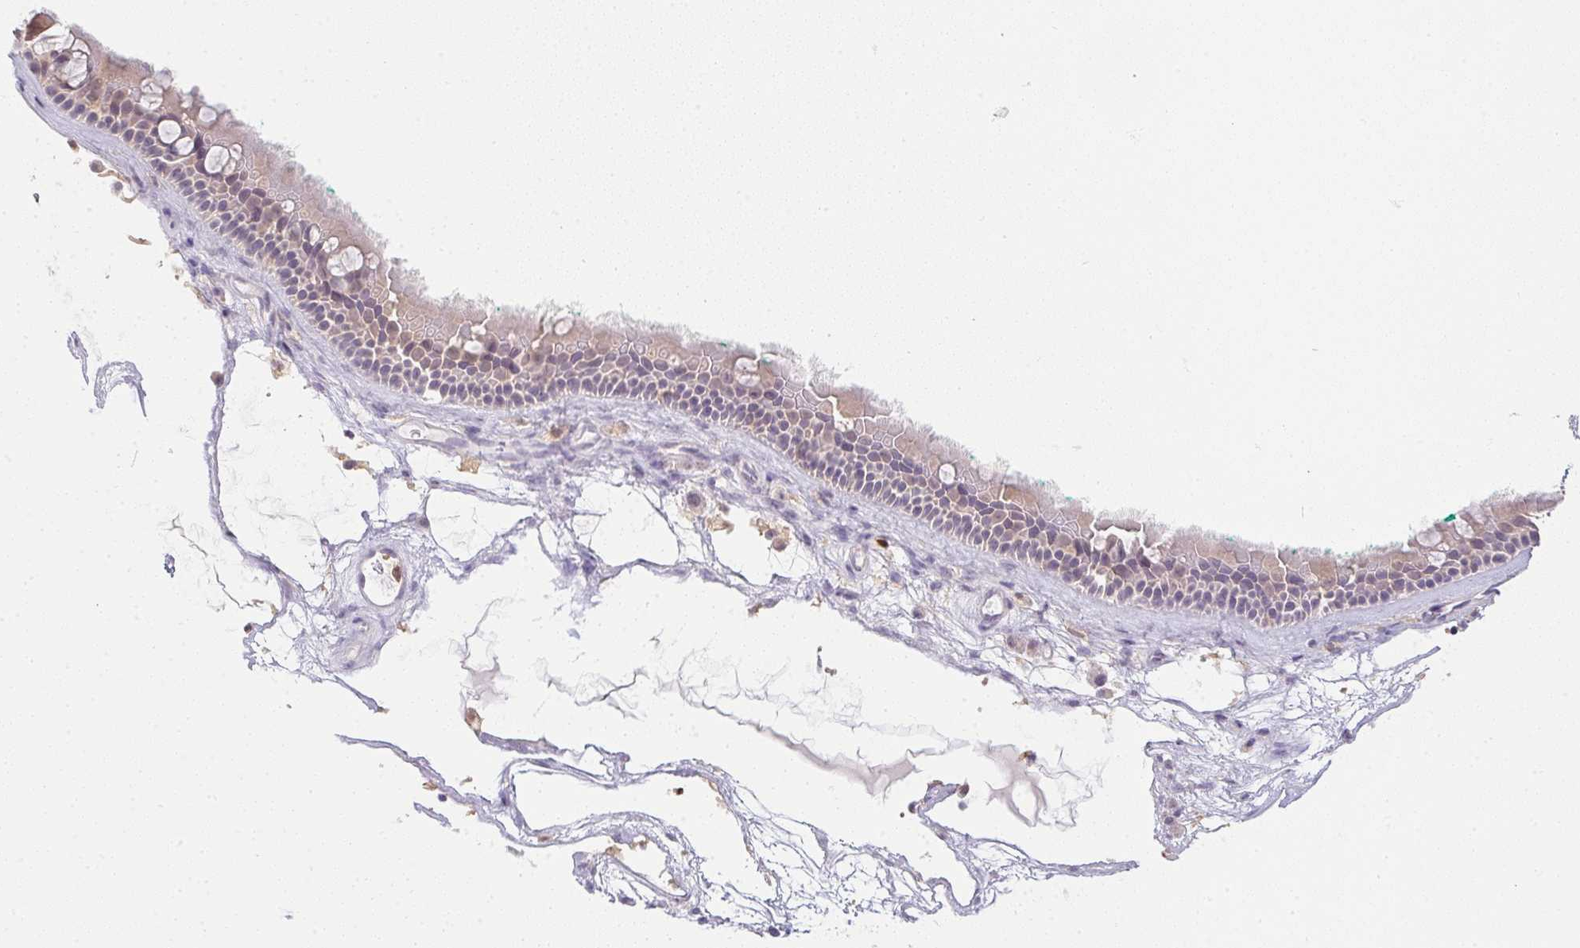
{"staining": {"intensity": "negative", "quantity": "none", "location": "none"}, "tissue": "nasopharynx", "cell_type": "Respiratory epithelial cells", "image_type": "normal", "snomed": [{"axis": "morphology", "description": "Normal tissue, NOS"}, {"axis": "topography", "description": "Nasopharynx"}], "caption": "This is an immunohistochemistry image of unremarkable human nasopharynx. There is no staining in respiratory epithelial cells.", "gene": "DNAJC5G", "patient": {"sex": "male", "age": 68}}